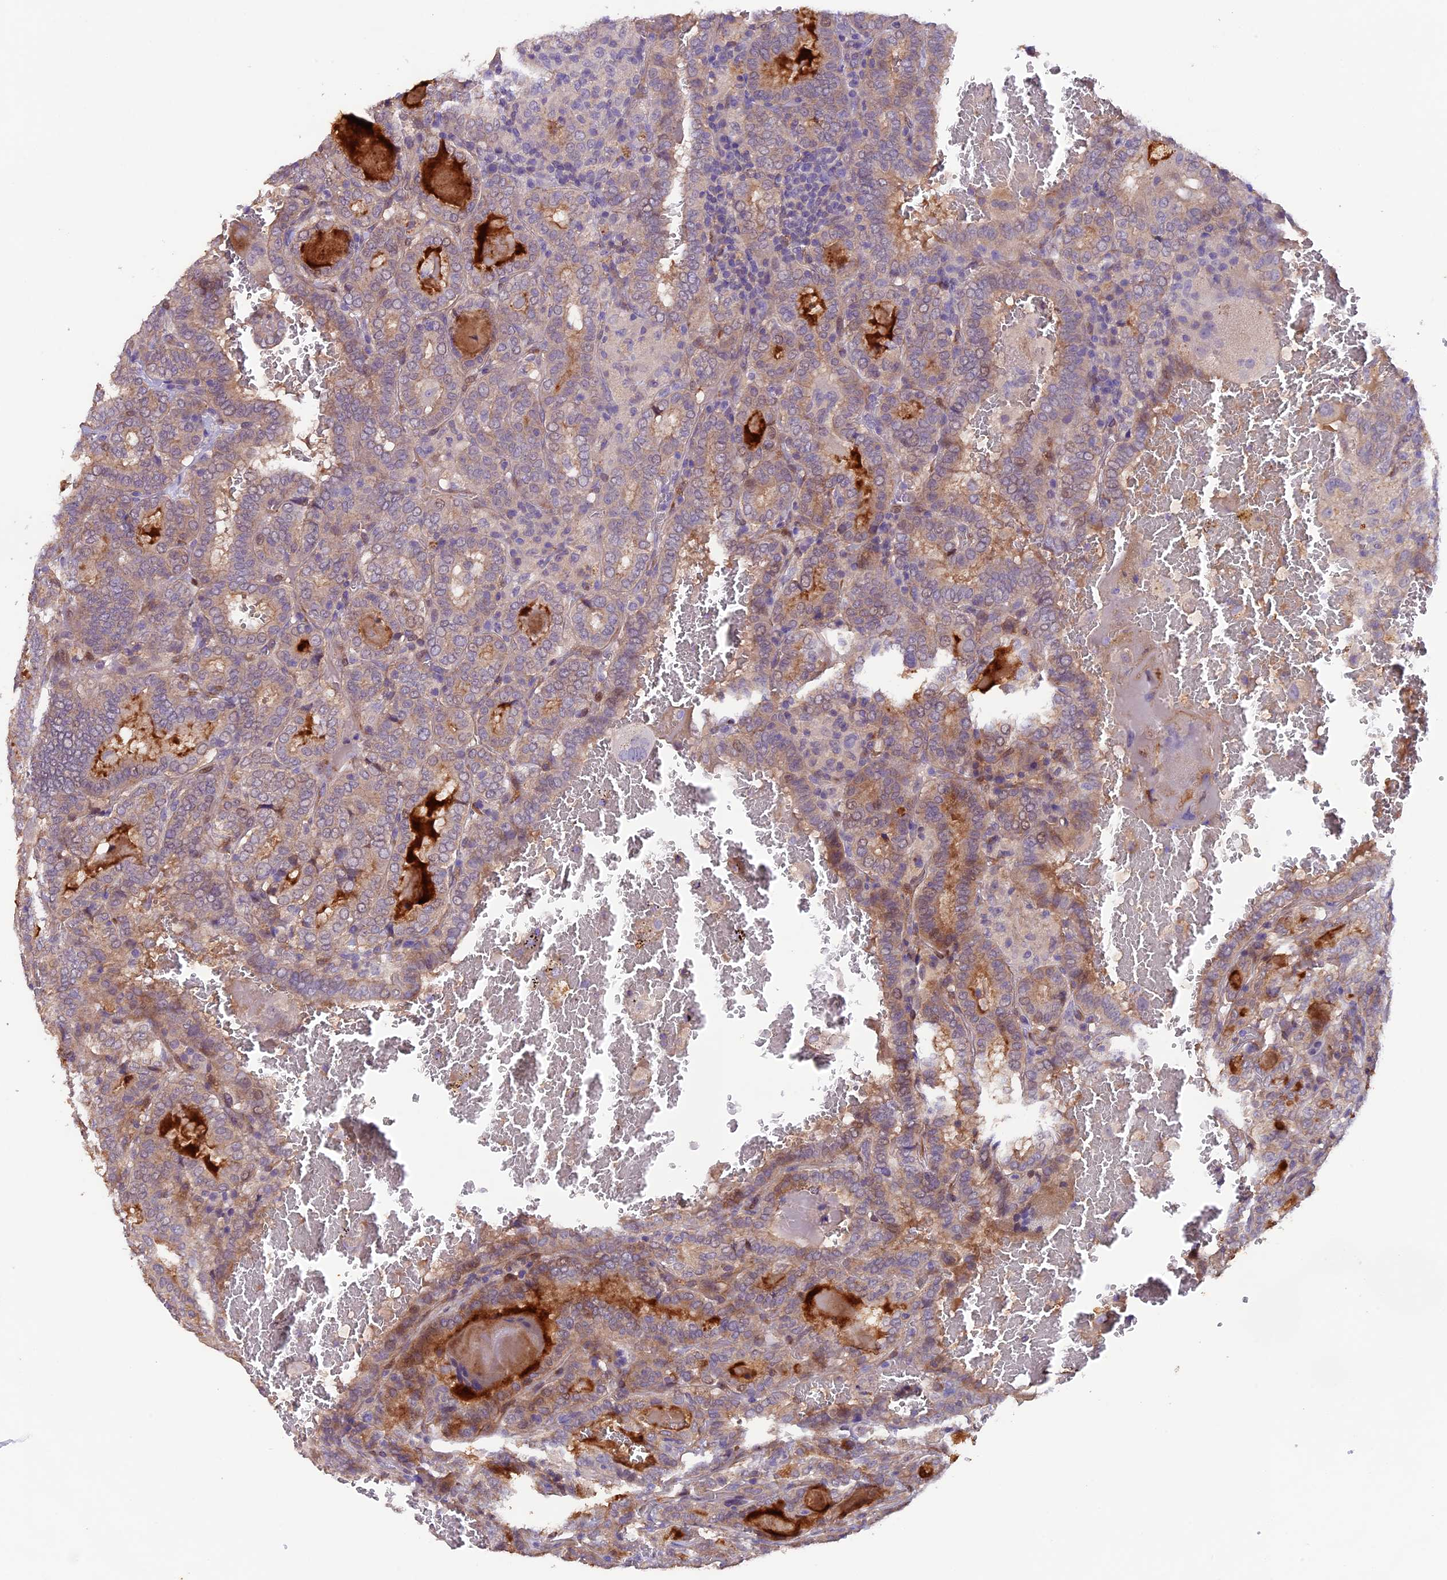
{"staining": {"intensity": "moderate", "quantity": "<25%", "location": "cytoplasmic/membranous"}, "tissue": "thyroid cancer", "cell_type": "Tumor cells", "image_type": "cancer", "snomed": [{"axis": "morphology", "description": "Papillary adenocarcinoma, NOS"}, {"axis": "topography", "description": "Thyroid gland"}], "caption": "DAB immunohistochemical staining of human thyroid cancer (papillary adenocarcinoma) reveals moderate cytoplasmic/membranous protein expression in about <25% of tumor cells.", "gene": "NCK2", "patient": {"sex": "female", "age": 72}}